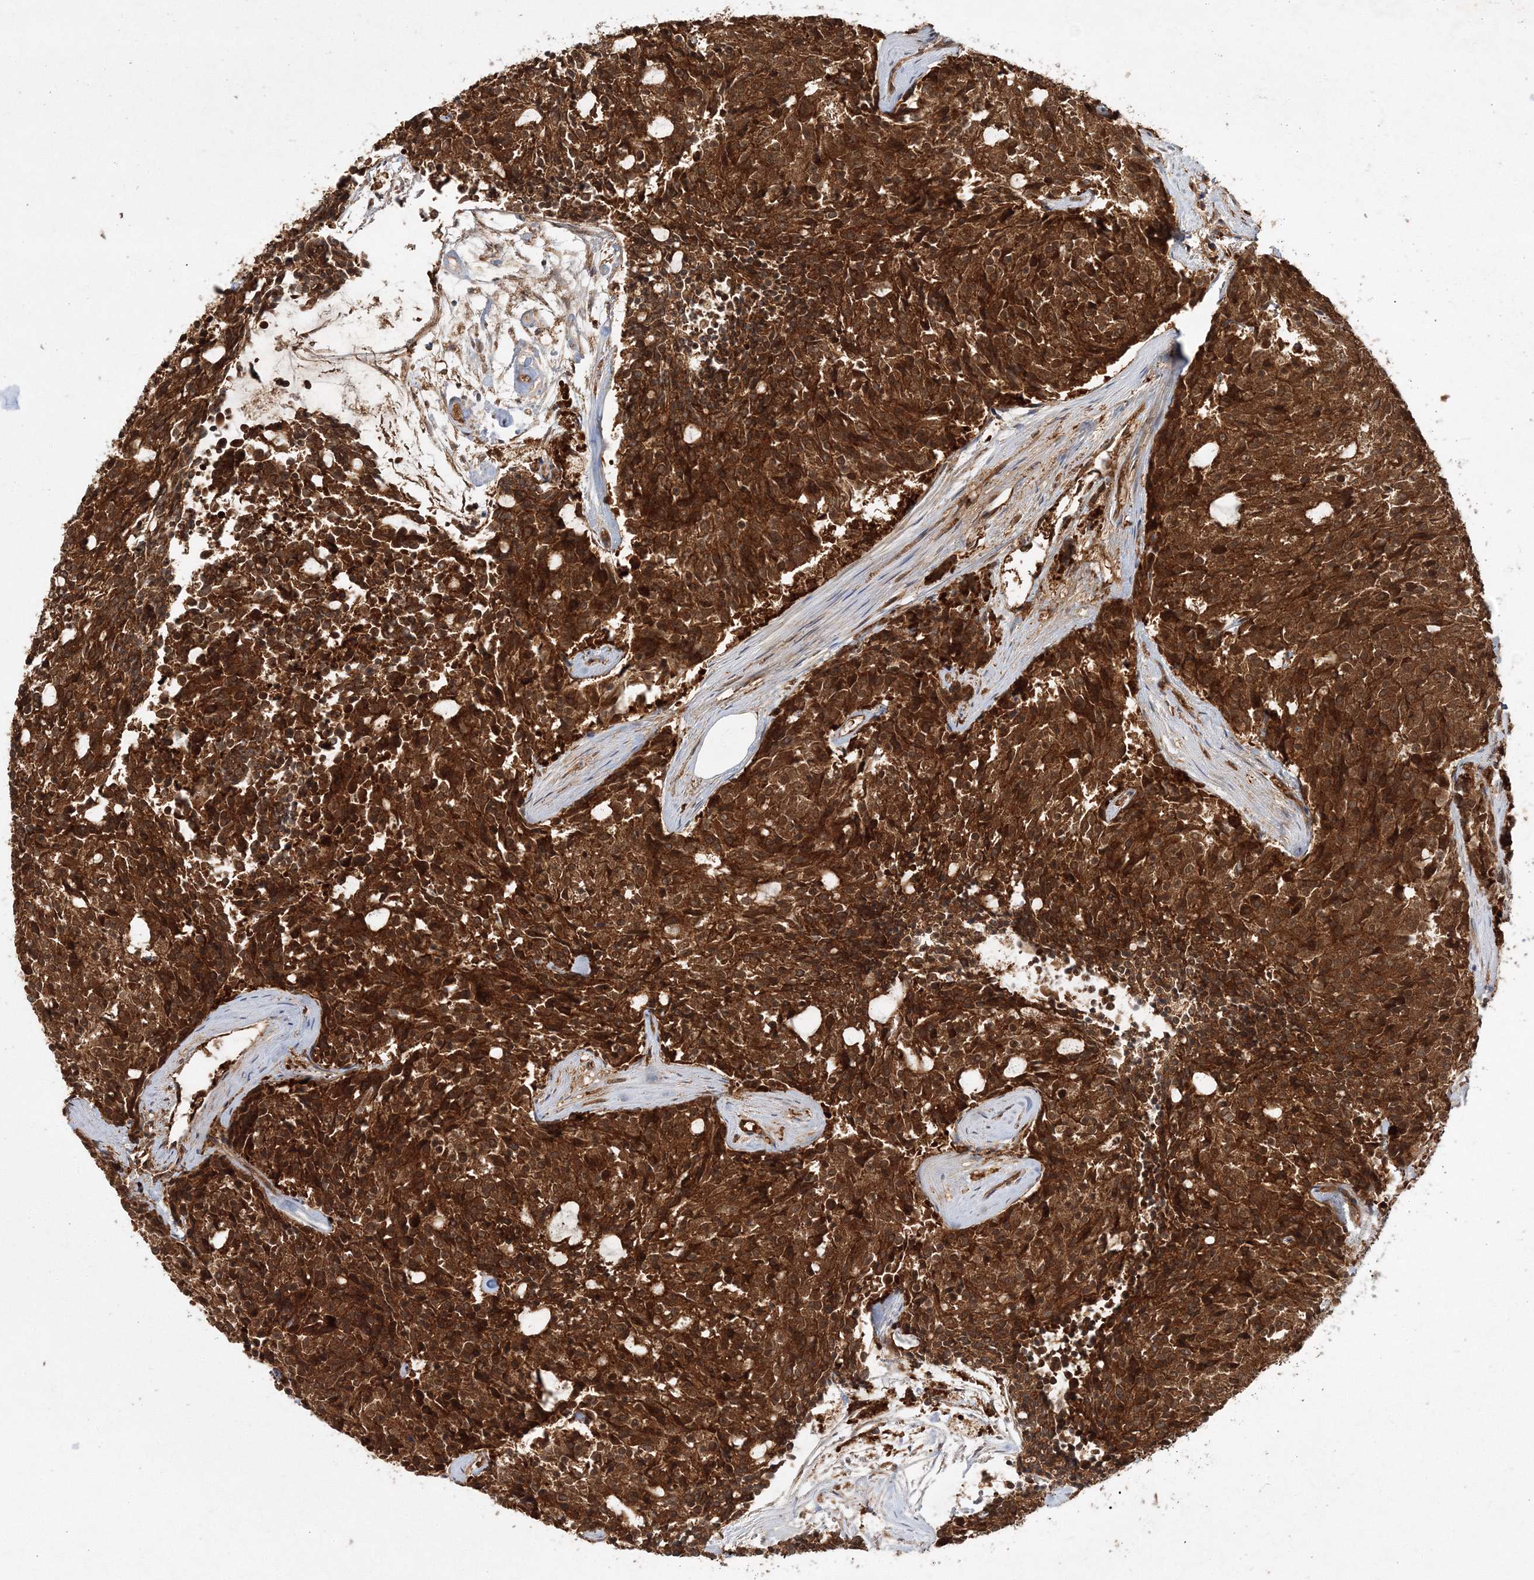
{"staining": {"intensity": "strong", "quantity": ">75%", "location": "cytoplasmic/membranous"}, "tissue": "carcinoid", "cell_type": "Tumor cells", "image_type": "cancer", "snomed": [{"axis": "morphology", "description": "Carcinoid, malignant, NOS"}, {"axis": "topography", "description": "Pancreas"}], "caption": "An image showing strong cytoplasmic/membranous positivity in about >75% of tumor cells in malignant carcinoid, as visualized by brown immunohistochemical staining.", "gene": "WDR37", "patient": {"sex": "female", "age": 54}}